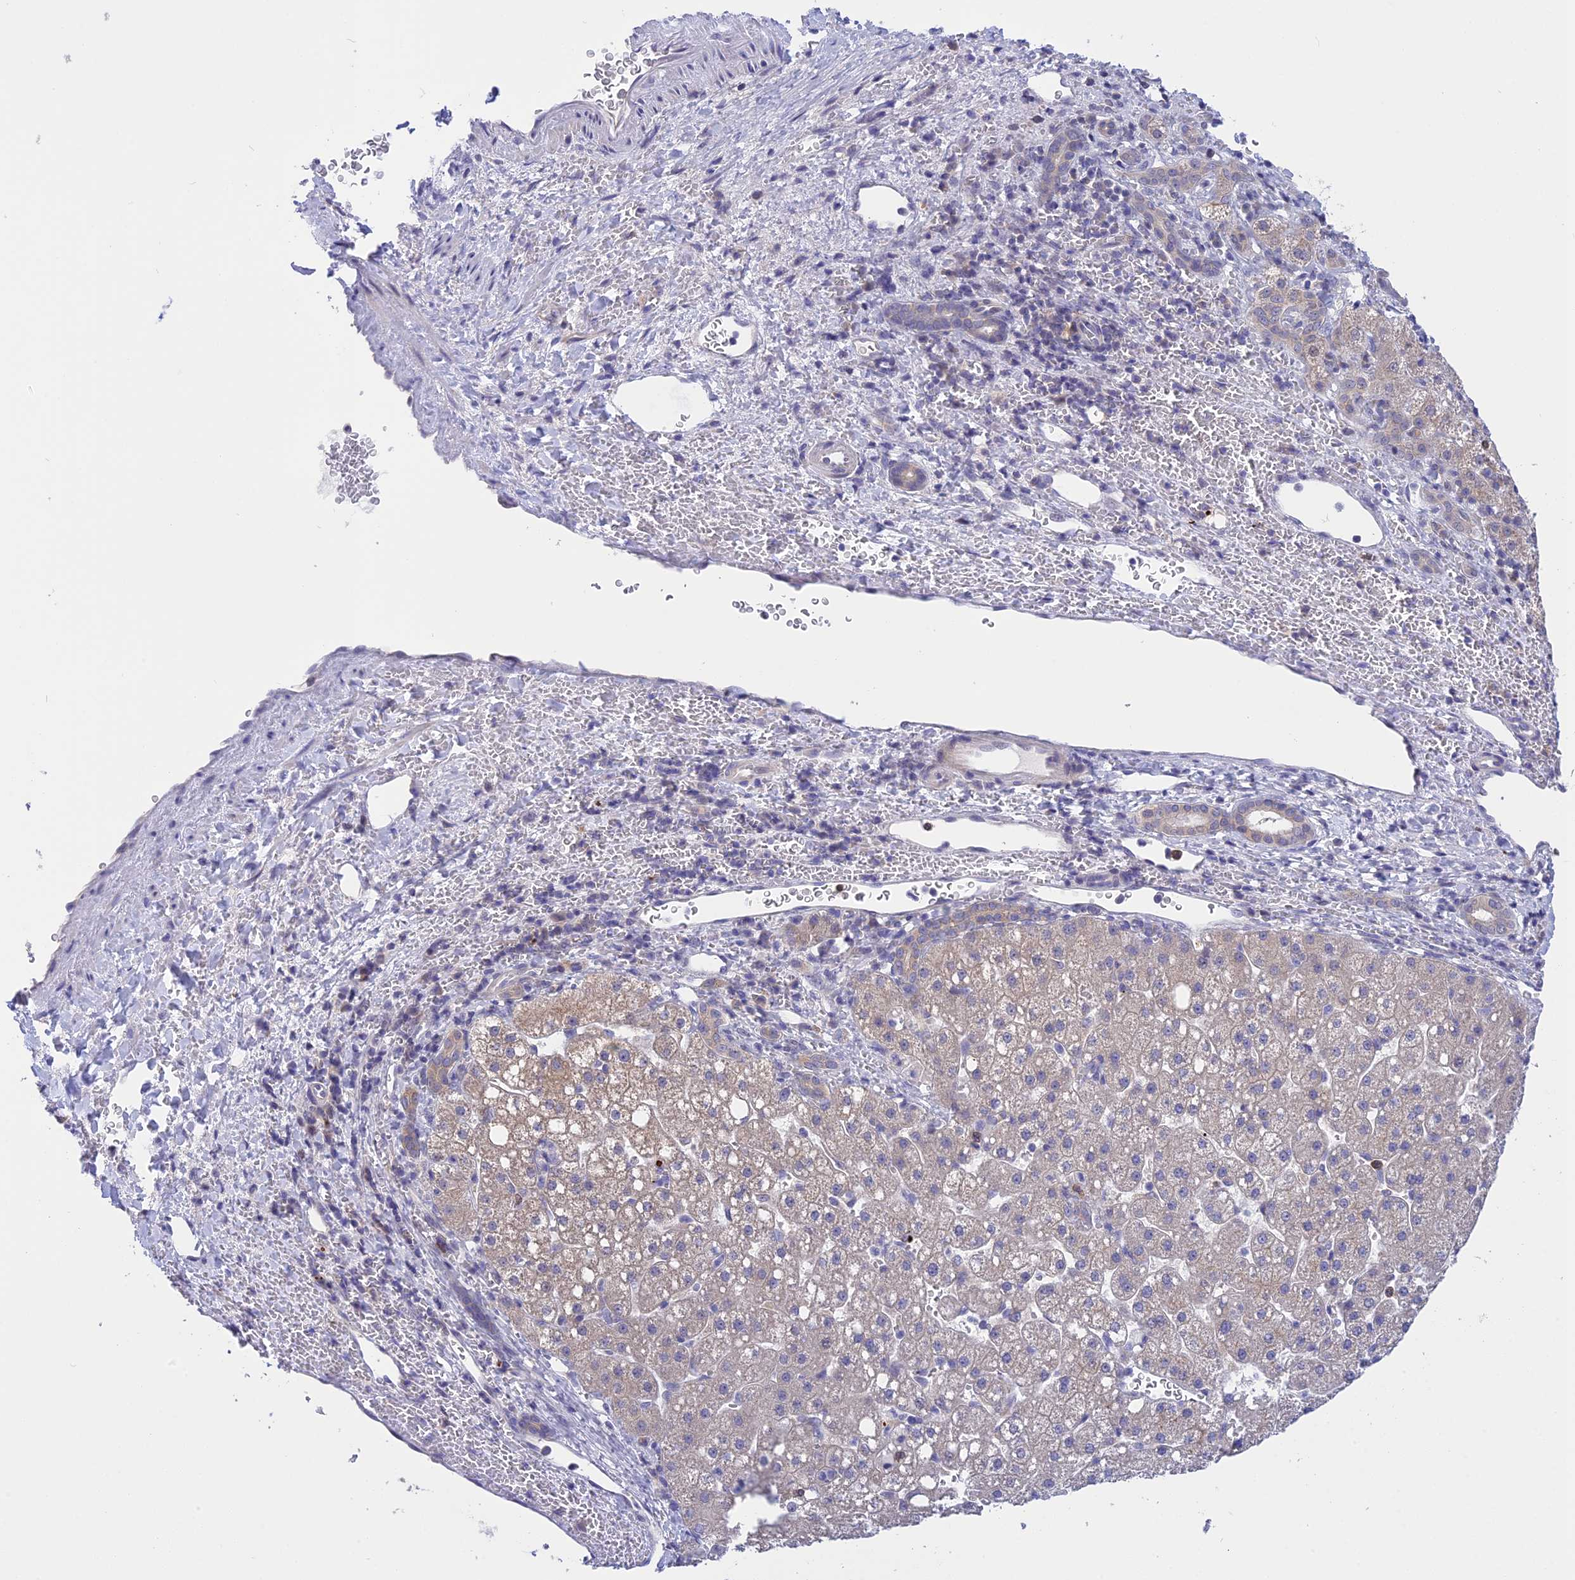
{"staining": {"intensity": "weak", "quantity": "25%-75%", "location": "cytoplasmic/membranous"}, "tissue": "liver cancer", "cell_type": "Tumor cells", "image_type": "cancer", "snomed": [{"axis": "morphology", "description": "Carcinoma, Hepatocellular, NOS"}, {"axis": "topography", "description": "Liver"}], "caption": "A micrograph of liver cancer (hepatocellular carcinoma) stained for a protein reveals weak cytoplasmic/membranous brown staining in tumor cells.", "gene": "KCTD14", "patient": {"sex": "male", "age": 57}}